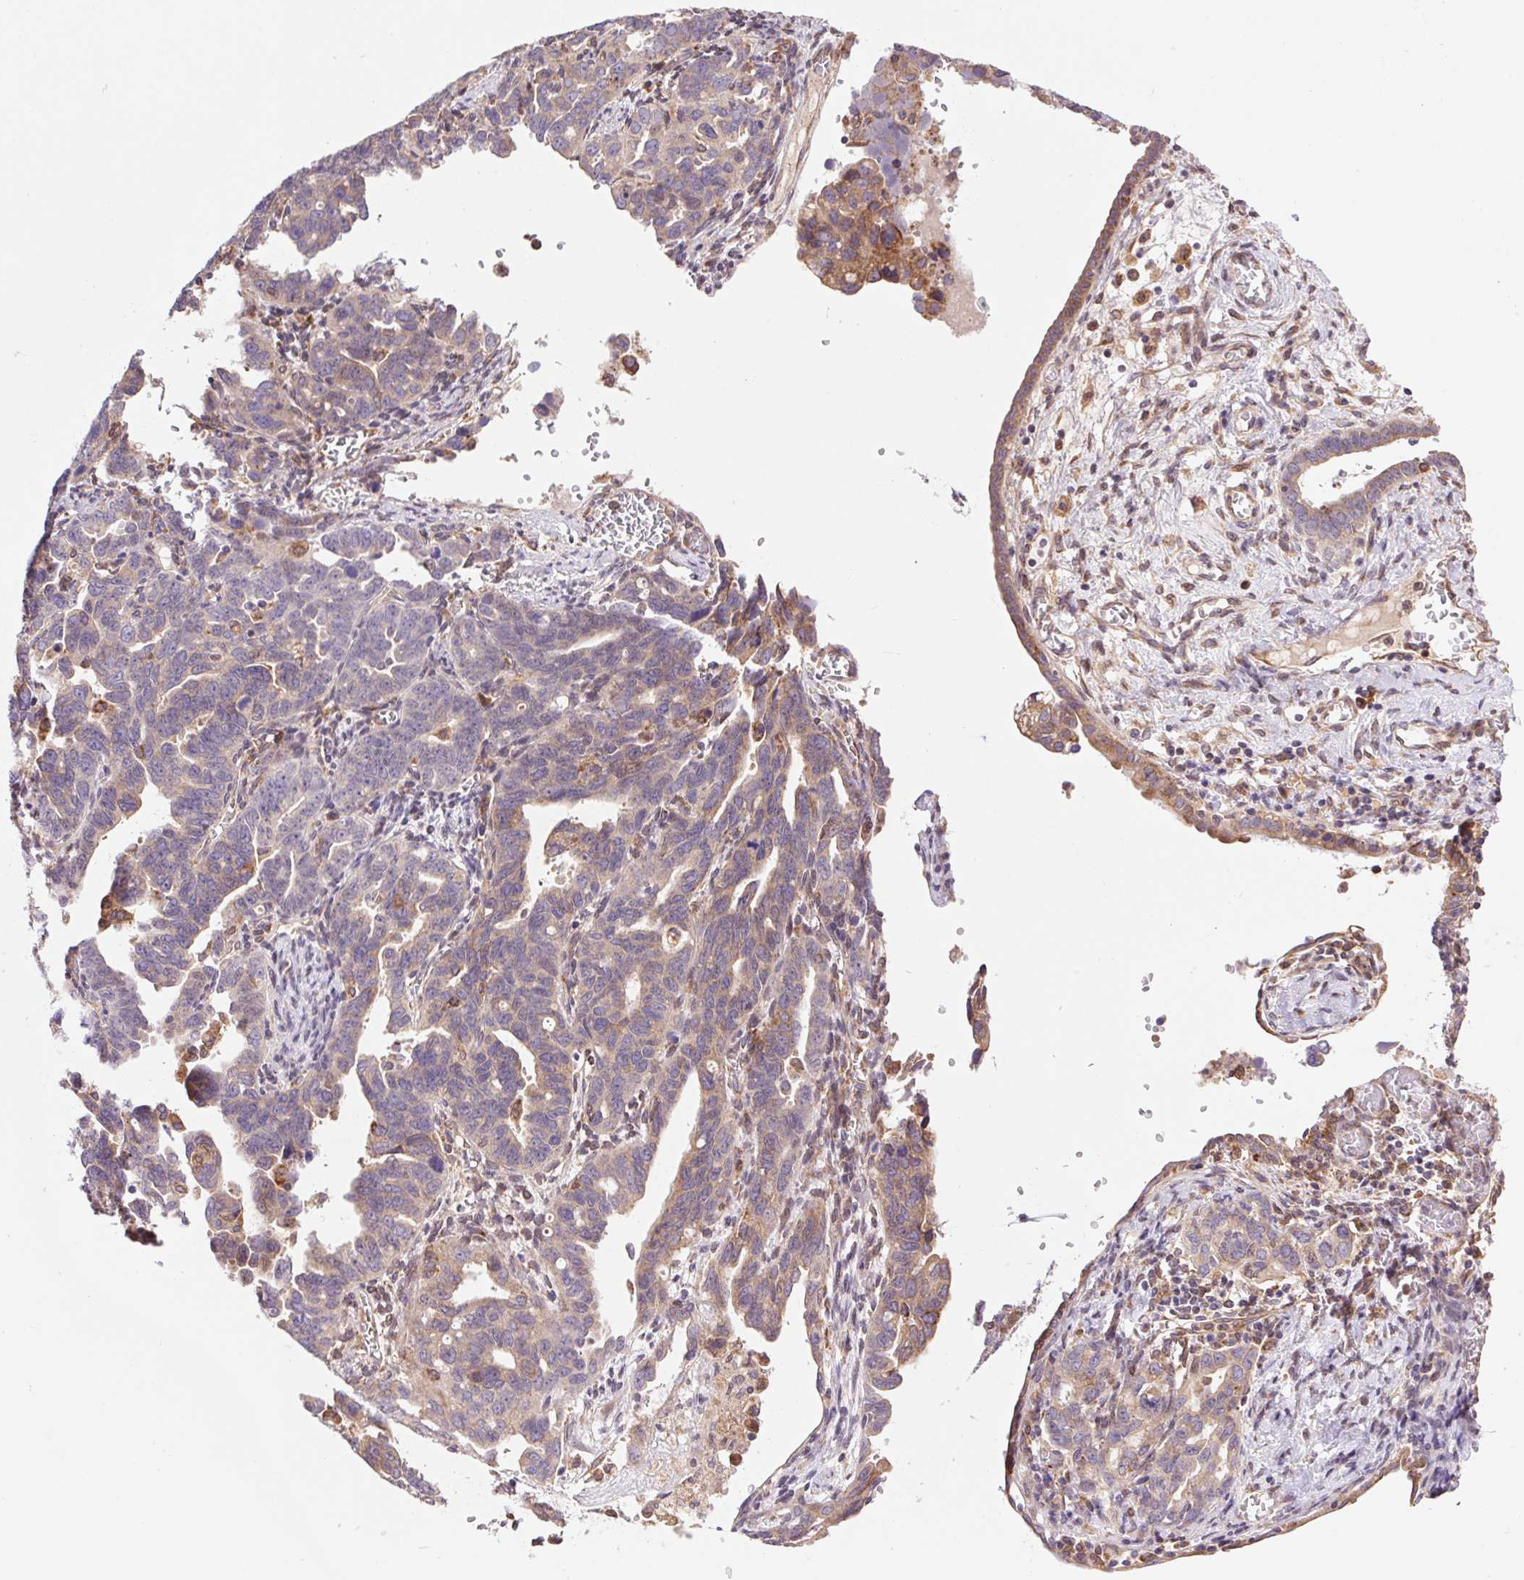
{"staining": {"intensity": "weak", "quantity": "<25%", "location": "cytoplasmic/membranous"}, "tissue": "ovarian cancer", "cell_type": "Tumor cells", "image_type": "cancer", "snomed": [{"axis": "morphology", "description": "Cystadenocarcinoma, serous, NOS"}, {"axis": "topography", "description": "Ovary"}], "caption": "Ovarian cancer was stained to show a protein in brown. There is no significant expression in tumor cells.", "gene": "KLHL20", "patient": {"sex": "female", "age": 69}}